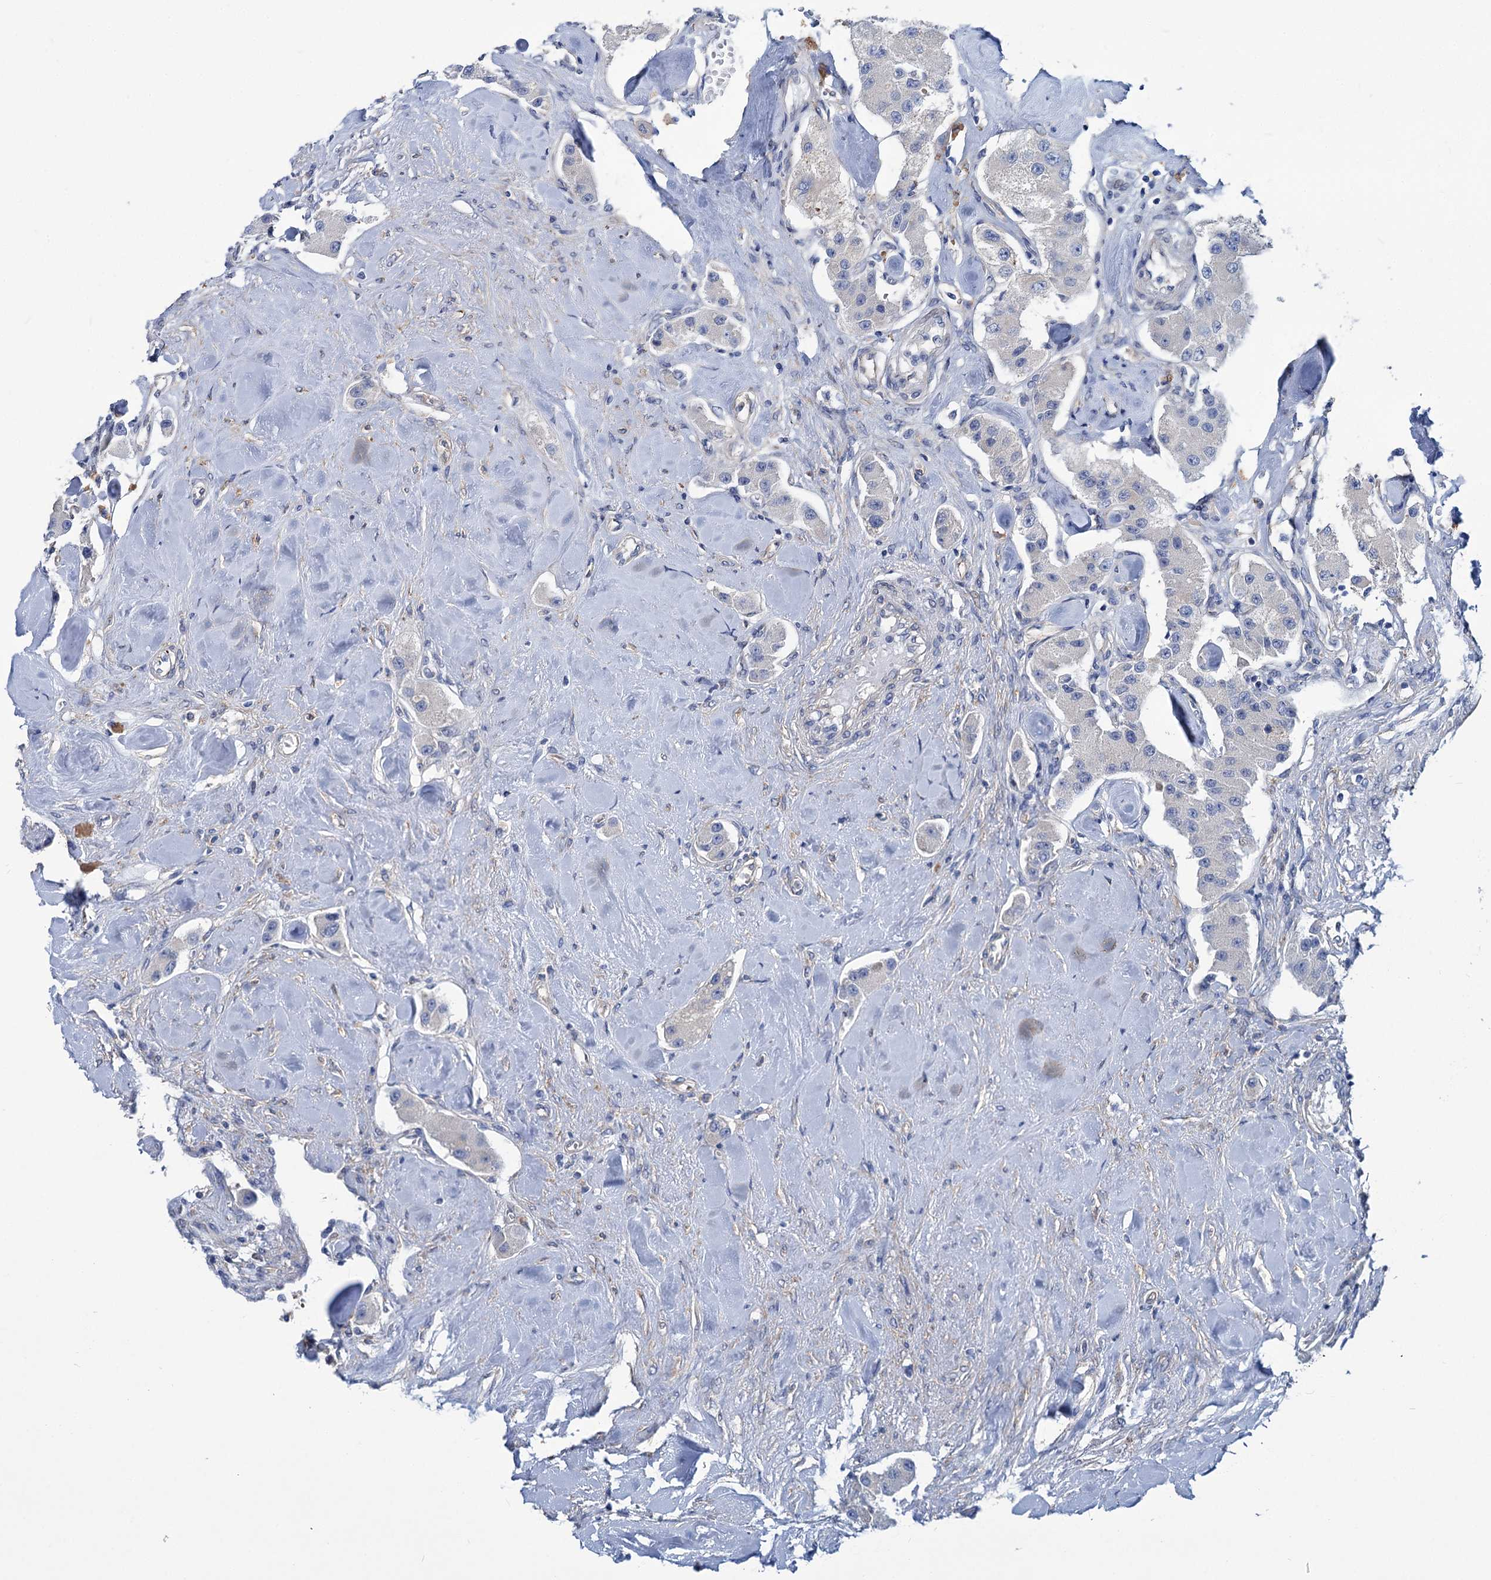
{"staining": {"intensity": "negative", "quantity": "none", "location": "none"}, "tissue": "carcinoid", "cell_type": "Tumor cells", "image_type": "cancer", "snomed": [{"axis": "morphology", "description": "Carcinoid, malignant, NOS"}, {"axis": "topography", "description": "Pancreas"}], "caption": "The immunohistochemistry (IHC) image has no significant positivity in tumor cells of carcinoid tissue. (Stains: DAB immunohistochemistry with hematoxylin counter stain, Microscopy: brightfield microscopy at high magnification).", "gene": "TRIM55", "patient": {"sex": "male", "age": 41}}